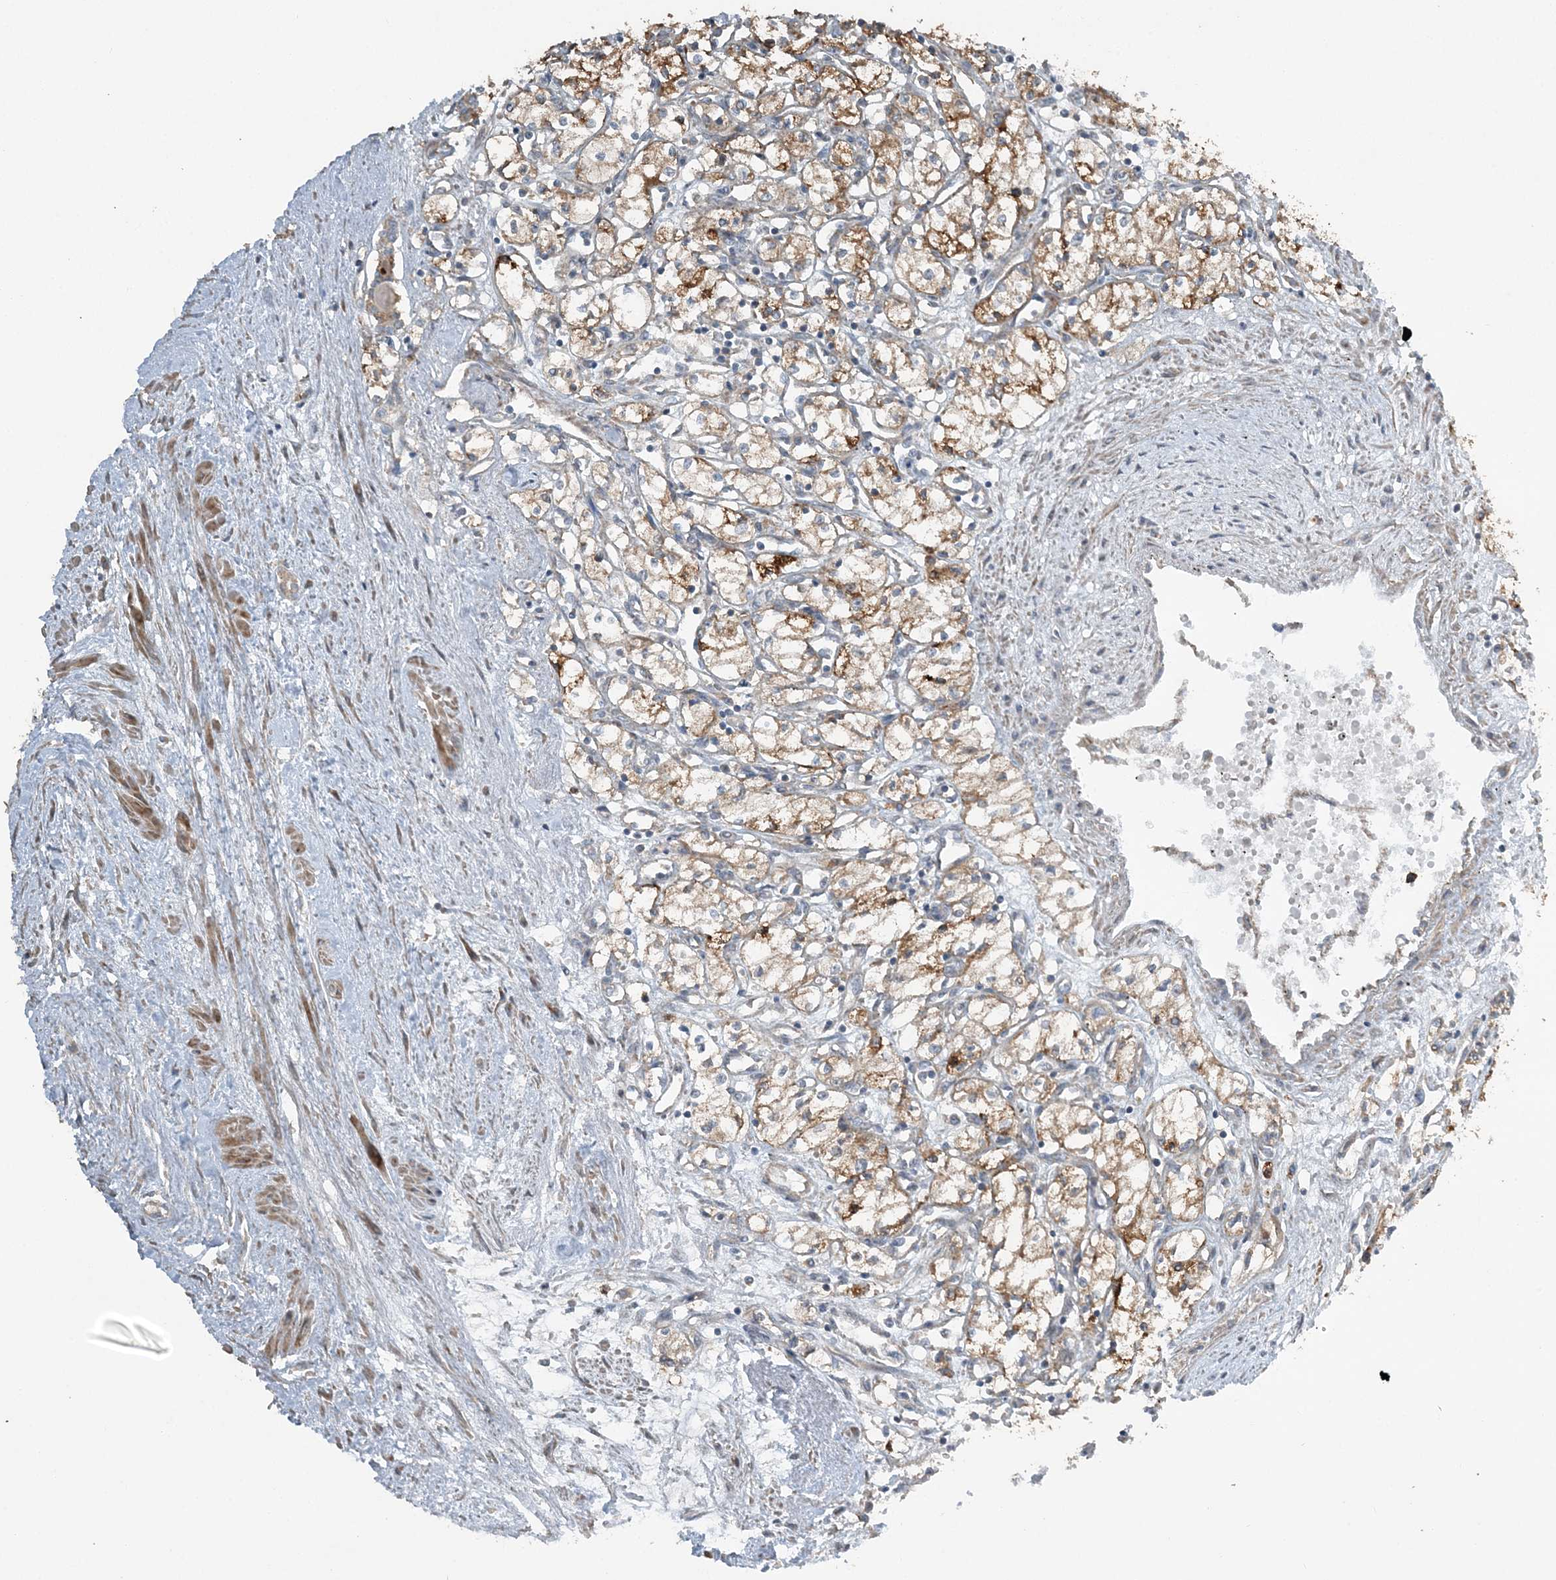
{"staining": {"intensity": "weak", "quantity": ">75%", "location": "cytoplasmic/membranous"}, "tissue": "renal cancer", "cell_type": "Tumor cells", "image_type": "cancer", "snomed": [{"axis": "morphology", "description": "Adenocarcinoma, NOS"}, {"axis": "topography", "description": "Kidney"}], "caption": "Human adenocarcinoma (renal) stained for a protein (brown) shows weak cytoplasmic/membranous positive staining in about >75% of tumor cells.", "gene": "SLC4A10", "patient": {"sex": "male", "age": 59}}